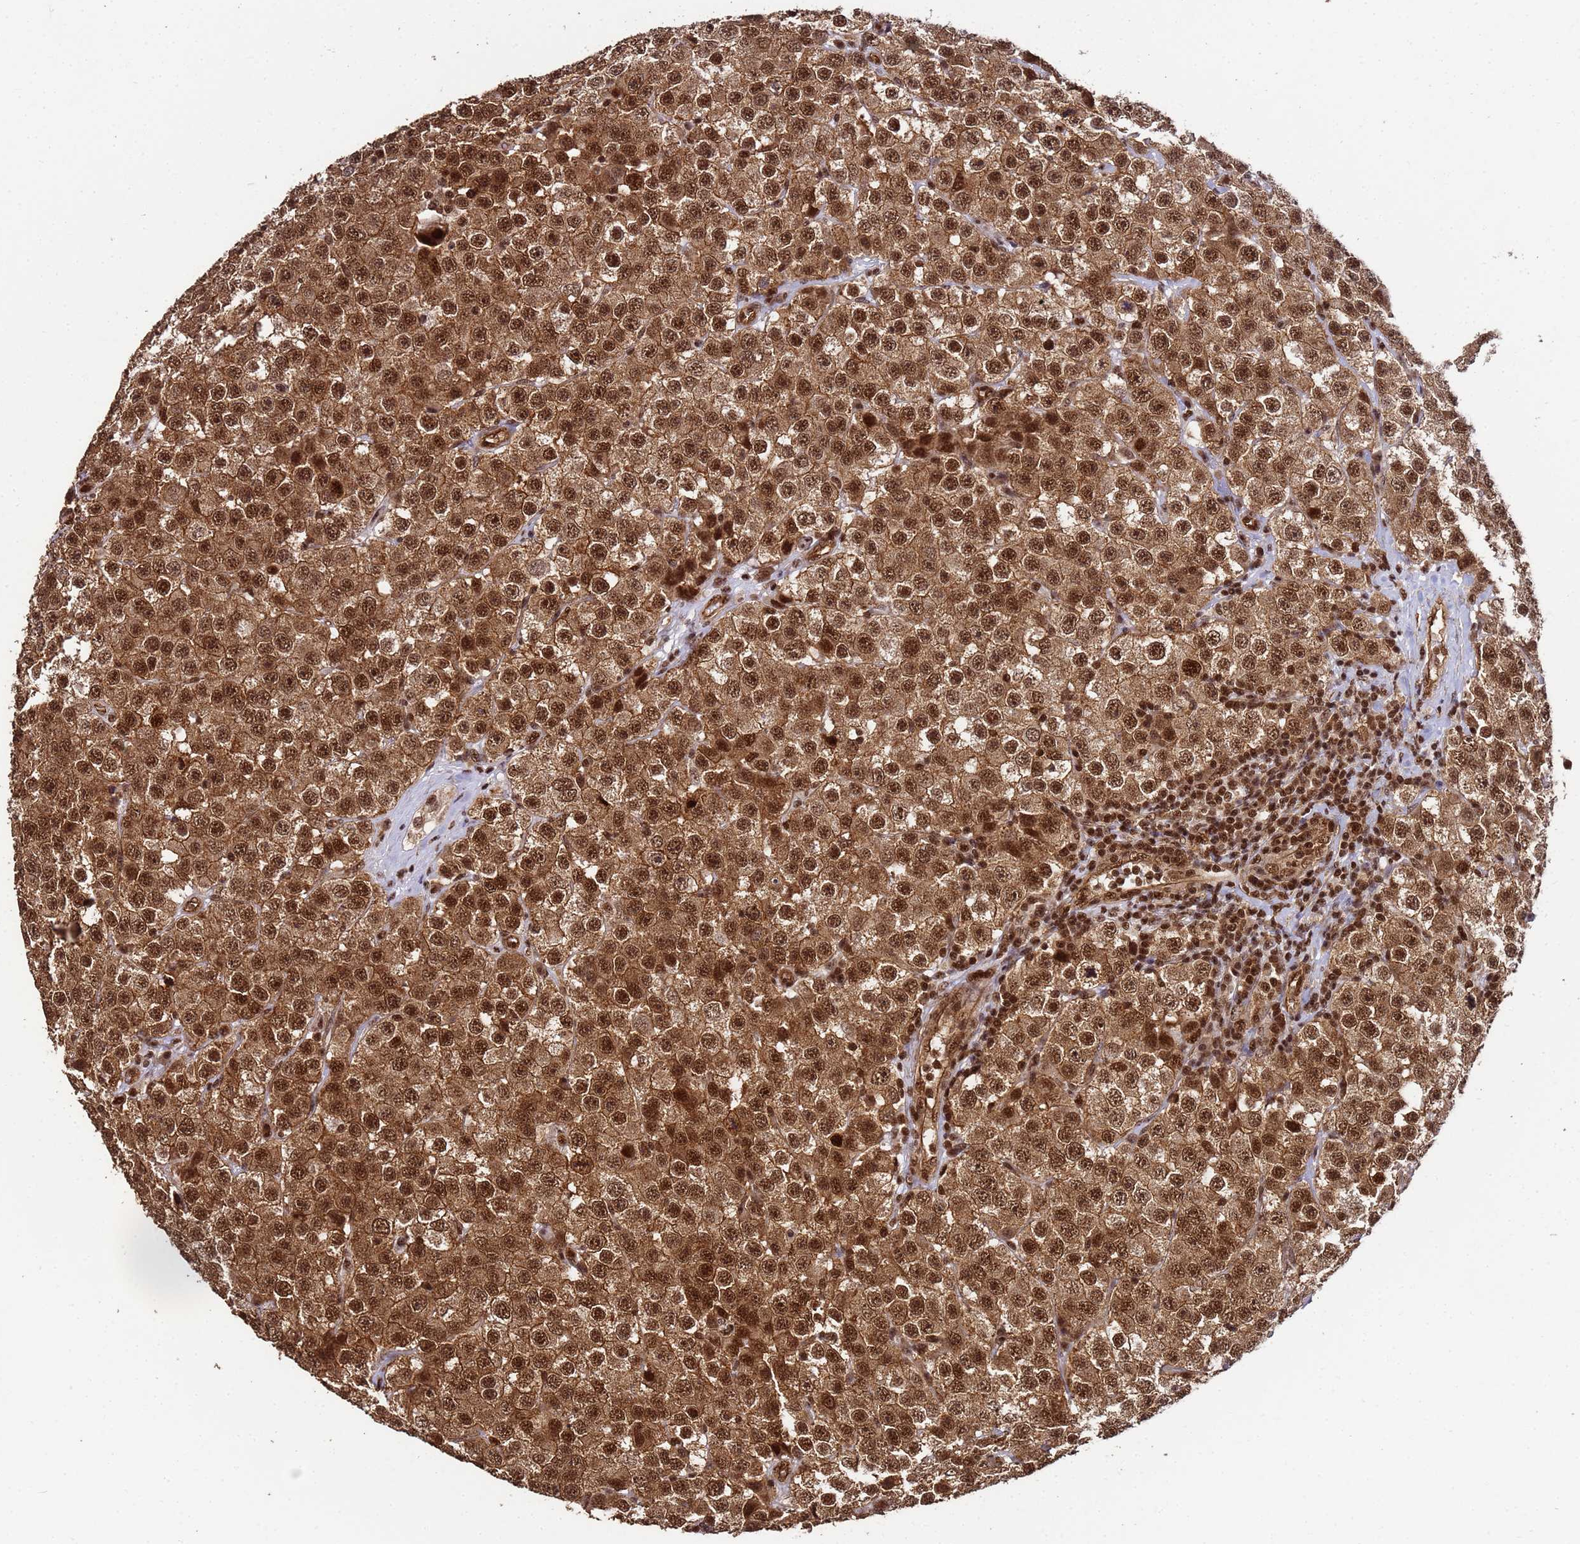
{"staining": {"intensity": "strong", "quantity": ">75%", "location": "cytoplasmic/membranous,nuclear"}, "tissue": "testis cancer", "cell_type": "Tumor cells", "image_type": "cancer", "snomed": [{"axis": "morphology", "description": "Seminoma, NOS"}, {"axis": "topography", "description": "Testis"}], "caption": "Seminoma (testis) was stained to show a protein in brown. There is high levels of strong cytoplasmic/membranous and nuclear expression in approximately >75% of tumor cells.", "gene": "SYF2", "patient": {"sex": "male", "age": 28}}